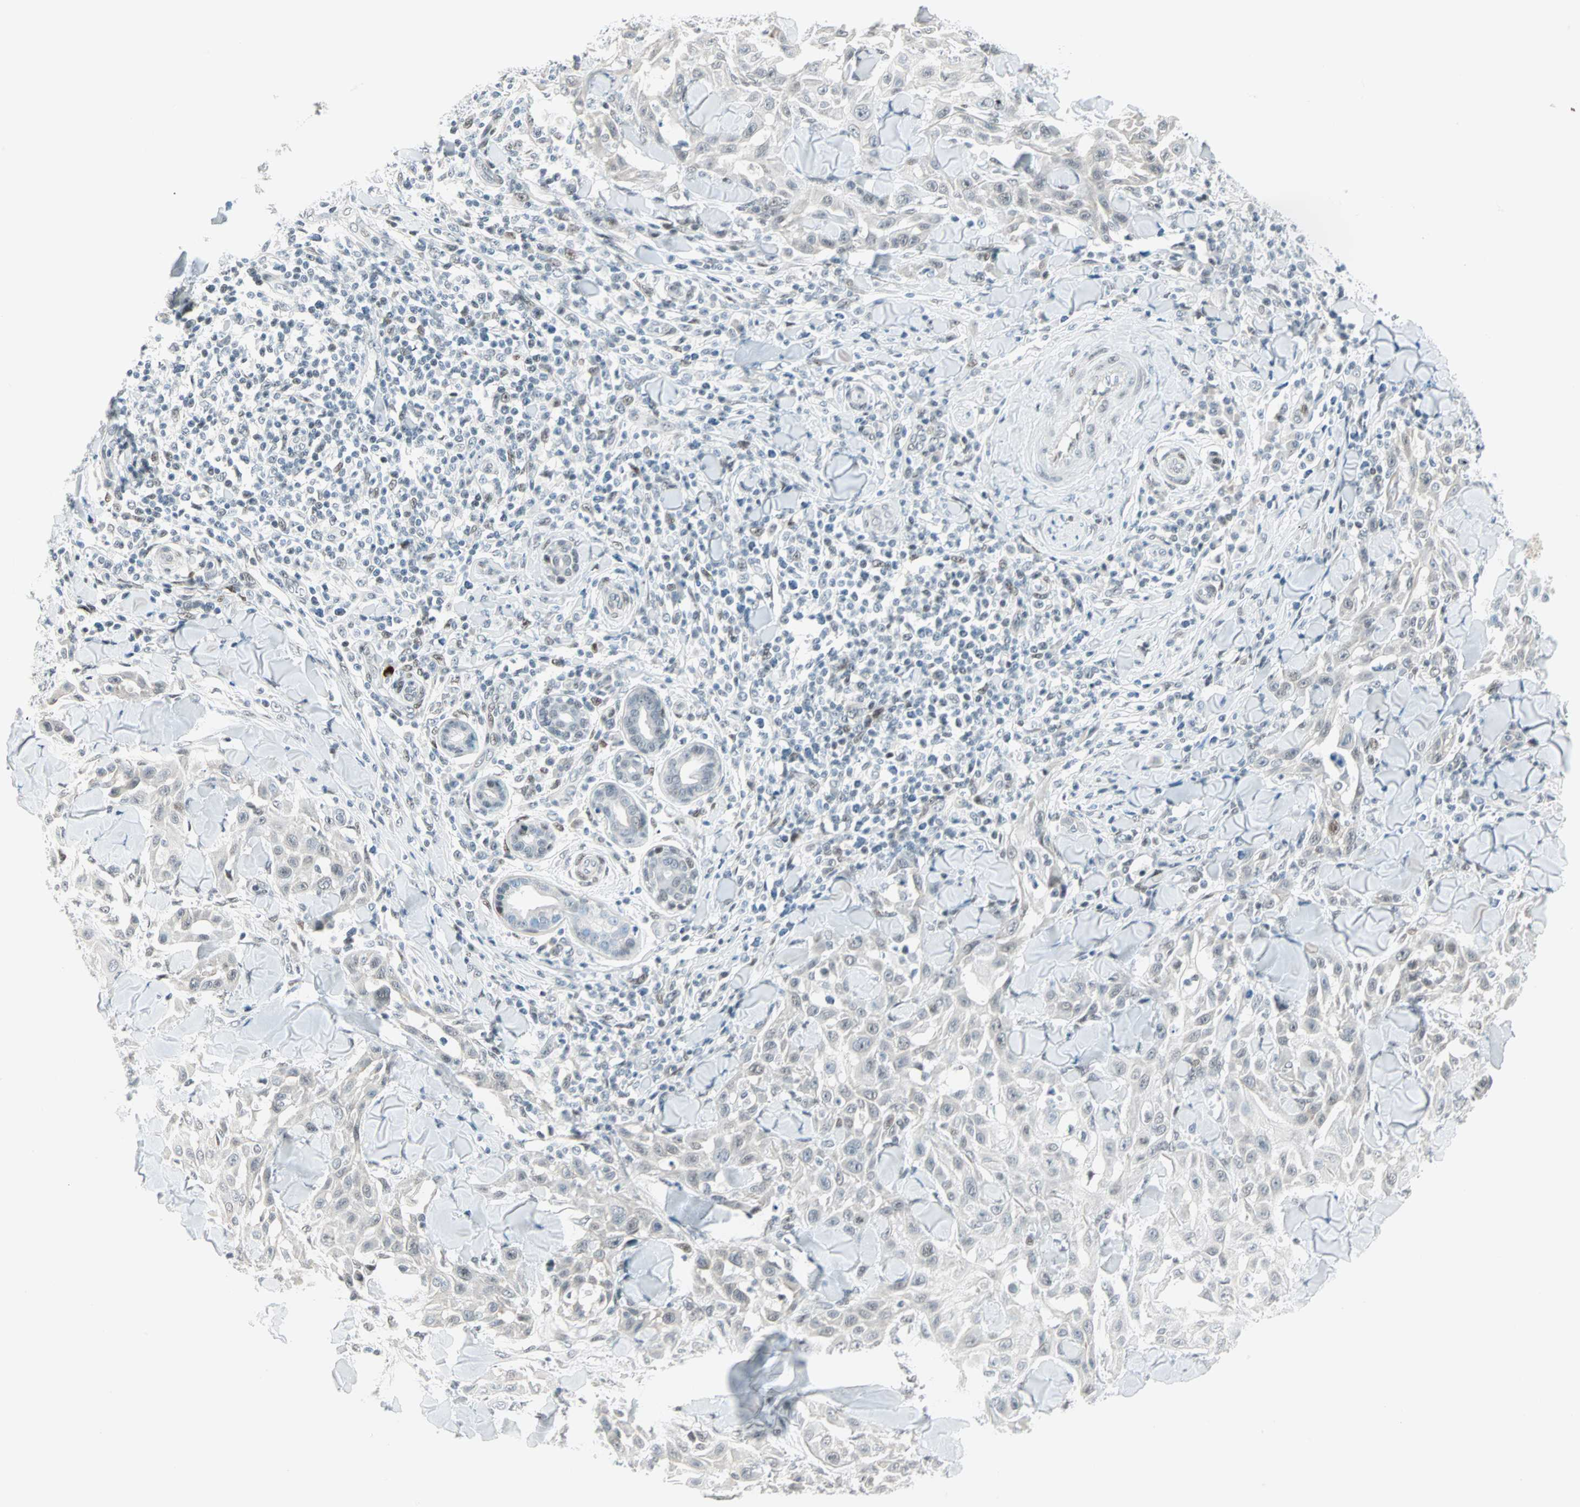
{"staining": {"intensity": "negative", "quantity": "none", "location": "none"}, "tissue": "skin cancer", "cell_type": "Tumor cells", "image_type": "cancer", "snomed": [{"axis": "morphology", "description": "Squamous cell carcinoma, NOS"}, {"axis": "topography", "description": "Skin"}], "caption": "Skin cancer was stained to show a protein in brown. There is no significant positivity in tumor cells.", "gene": "PKNOX1", "patient": {"sex": "male", "age": 24}}